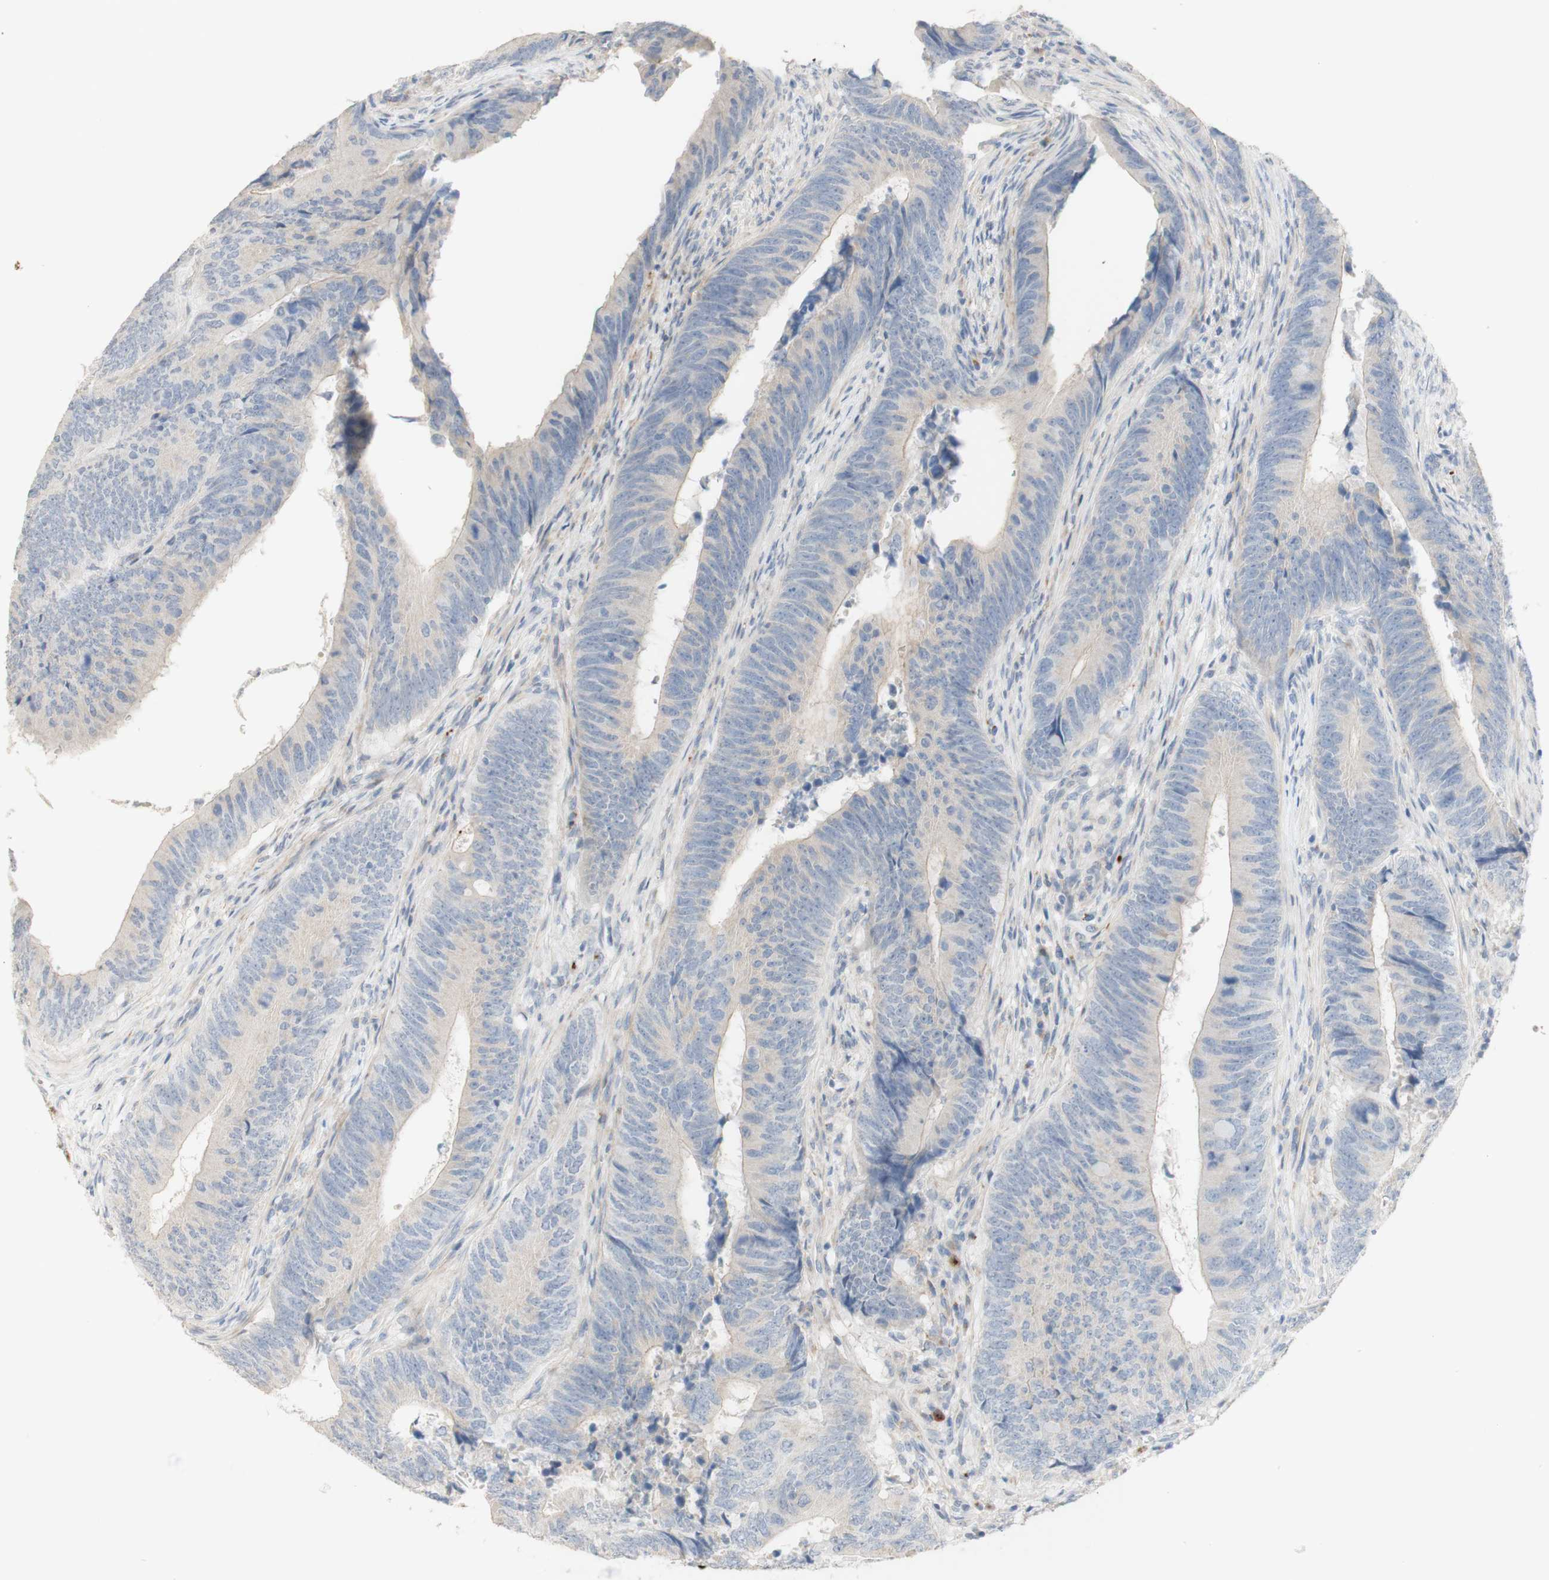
{"staining": {"intensity": "negative", "quantity": "none", "location": "none"}, "tissue": "colorectal cancer", "cell_type": "Tumor cells", "image_type": "cancer", "snomed": [{"axis": "morphology", "description": "Normal tissue, NOS"}, {"axis": "morphology", "description": "Adenocarcinoma, NOS"}, {"axis": "topography", "description": "Colon"}], "caption": "Human colorectal cancer (adenocarcinoma) stained for a protein using immunohistochemistry shows no positivity in tumor cells.", "gene": "MANEA", "patient": {"sex": "male", "age": 56}}